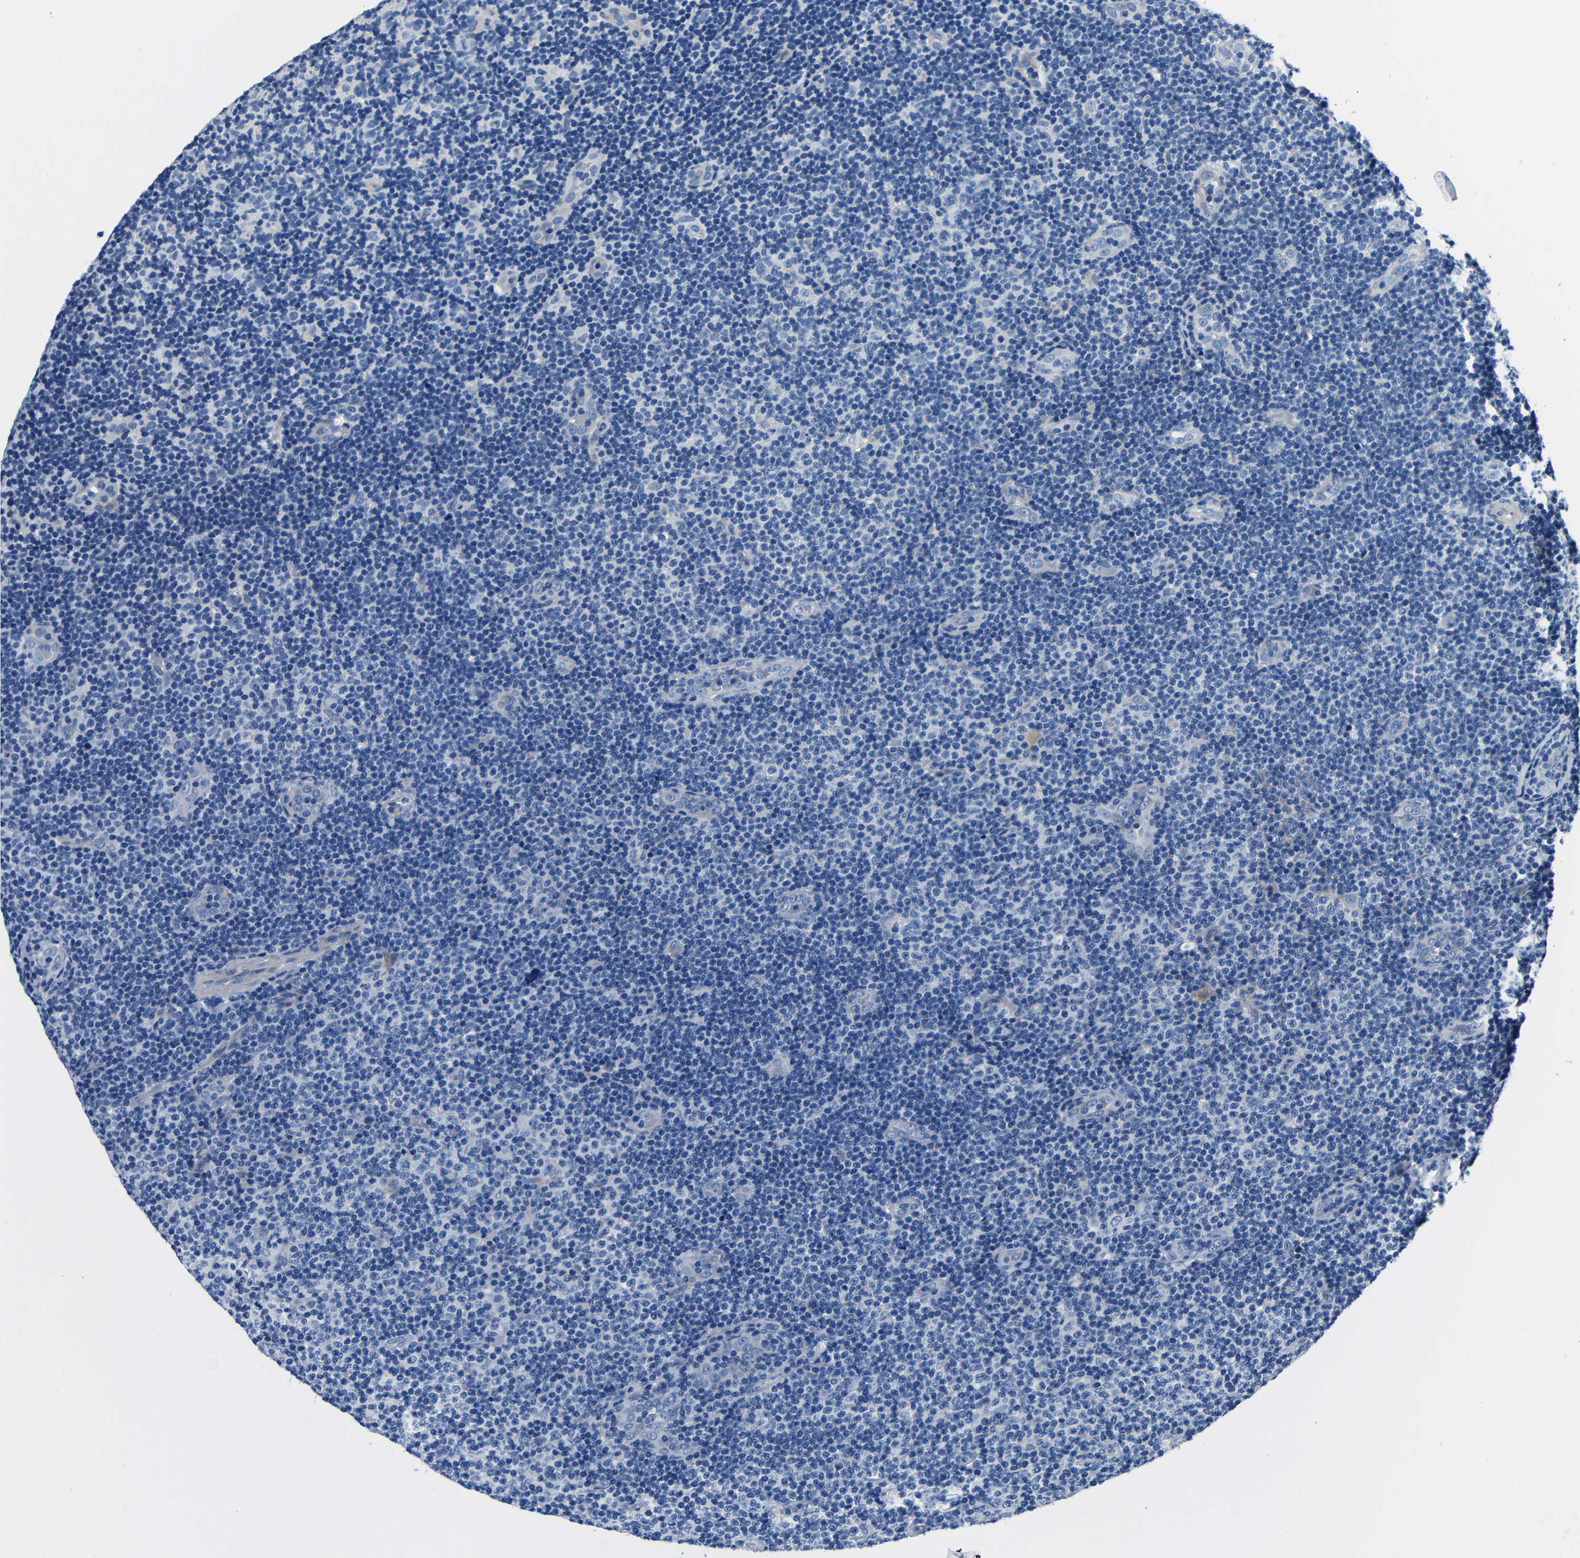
{"staining": {"intensity": "negative", "quantity": "none", "location": "none"}, "tissue": "lymphoma", "cell_type": "Tumor cells", "image_type": "cancer", "snomed": [{"axis": "morphology", "description": "Malignant lymphoma, non-Hodgkin's type, Low grade"}, {"axis": "topography", "description": "Lymph node"}], "caption": "A high-resolution image shows IHC staining of low-grade malignant lymphoma, non-Hodgkin's type, which demonstrates no significant positivity in tumor cells. (DAB immunohistochemistry (IHC), high magnification).", "gene": "TNFAIP1", "patient": {"sex": "male", "age": 83}}